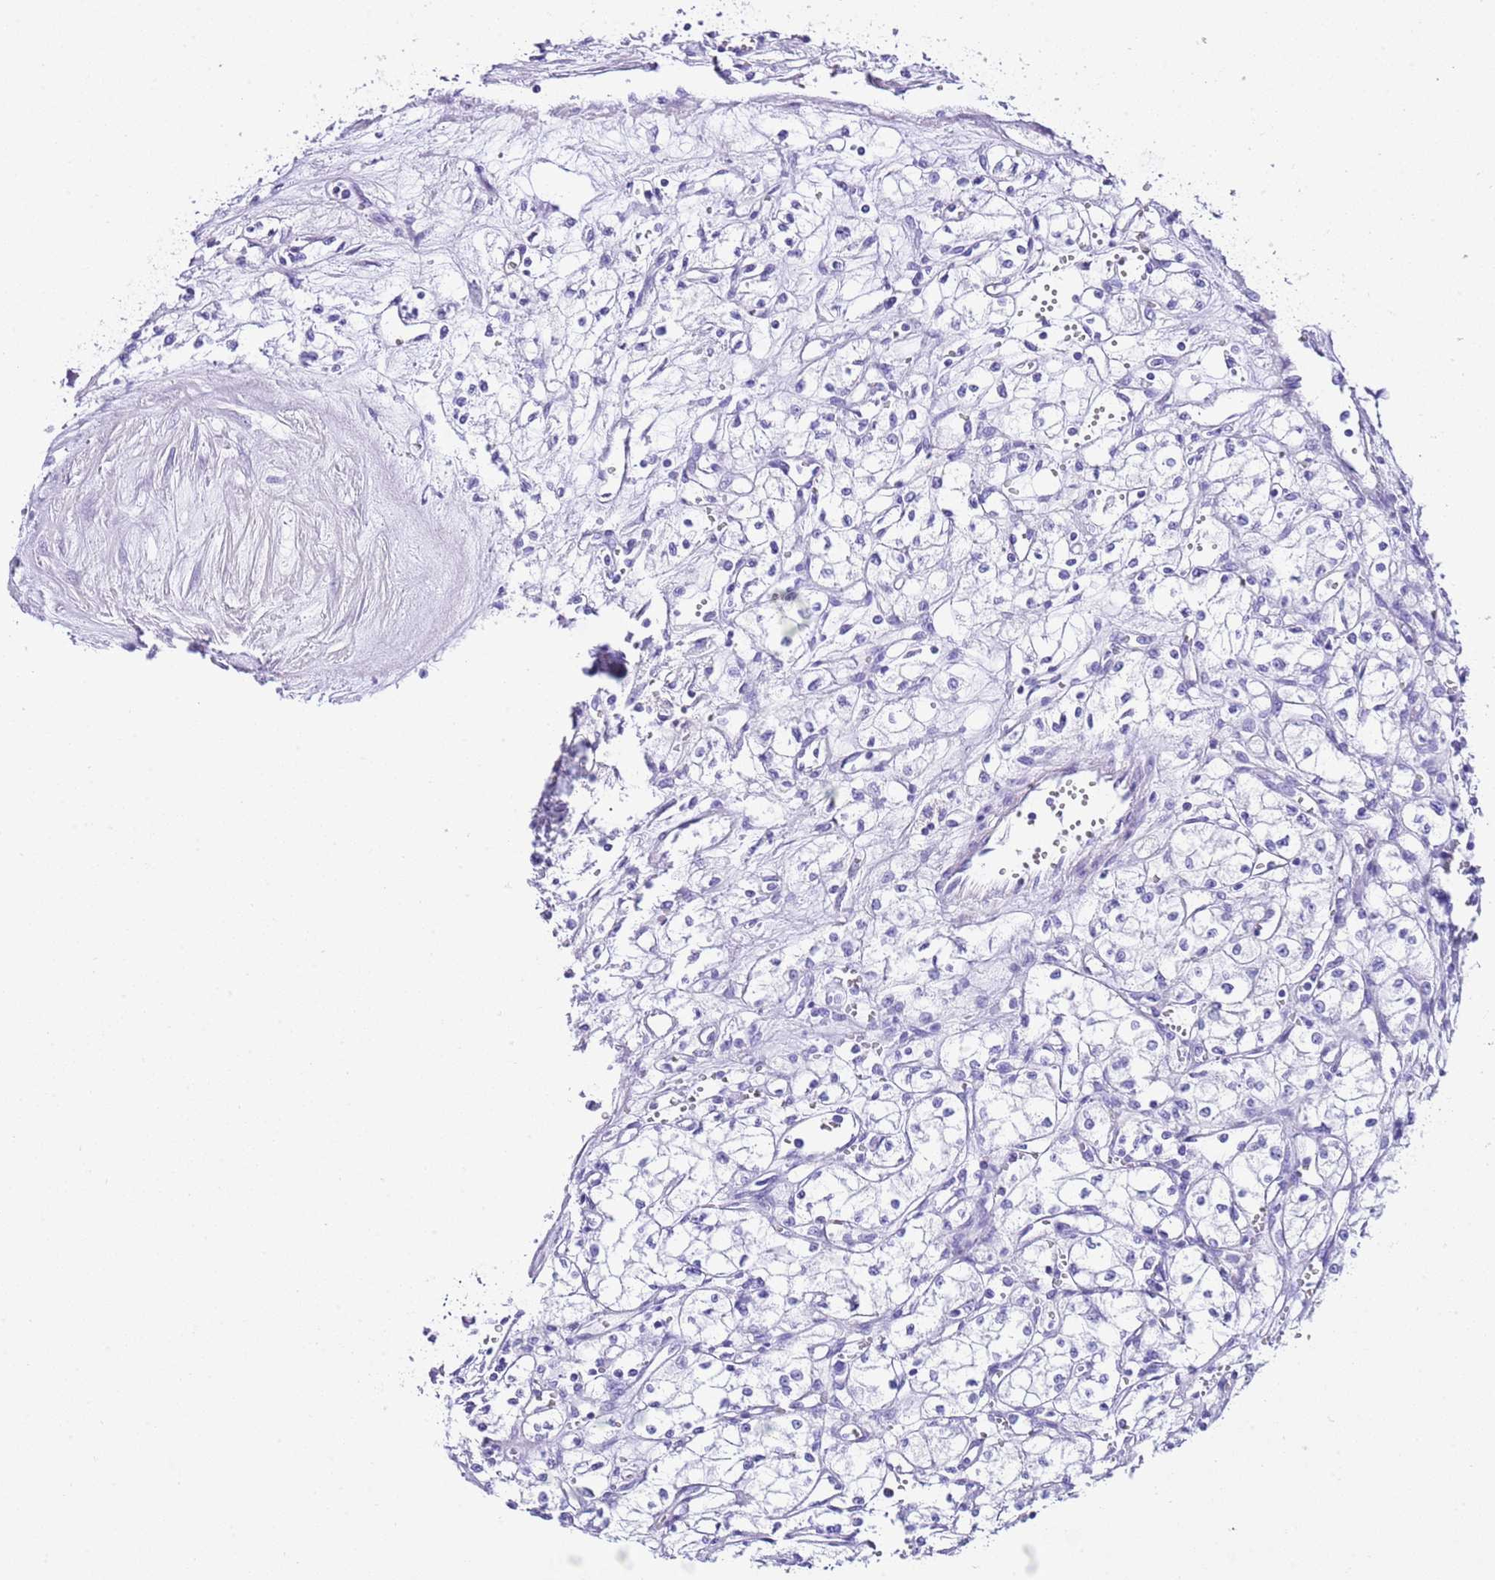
{"staining": {"intensity": "negative", "quantity": "none", "location": "none"}, "tissue": "renal cancer", "cell_type": "Tumor cells", "image_type": "cancer", "snomed": [{"axis": "morphology", "description": "Adenocarcinoma, NOS"}, {"axis": "topography", "description": "Kidney"}], "caption": "Adenocarcinoma (renal) stained for a protein using immunohistochemistry (IHC) exhibits no positivity tumor cells.", "gene": "KCNC1", "patient": {"sex": "male", "age": 59}}